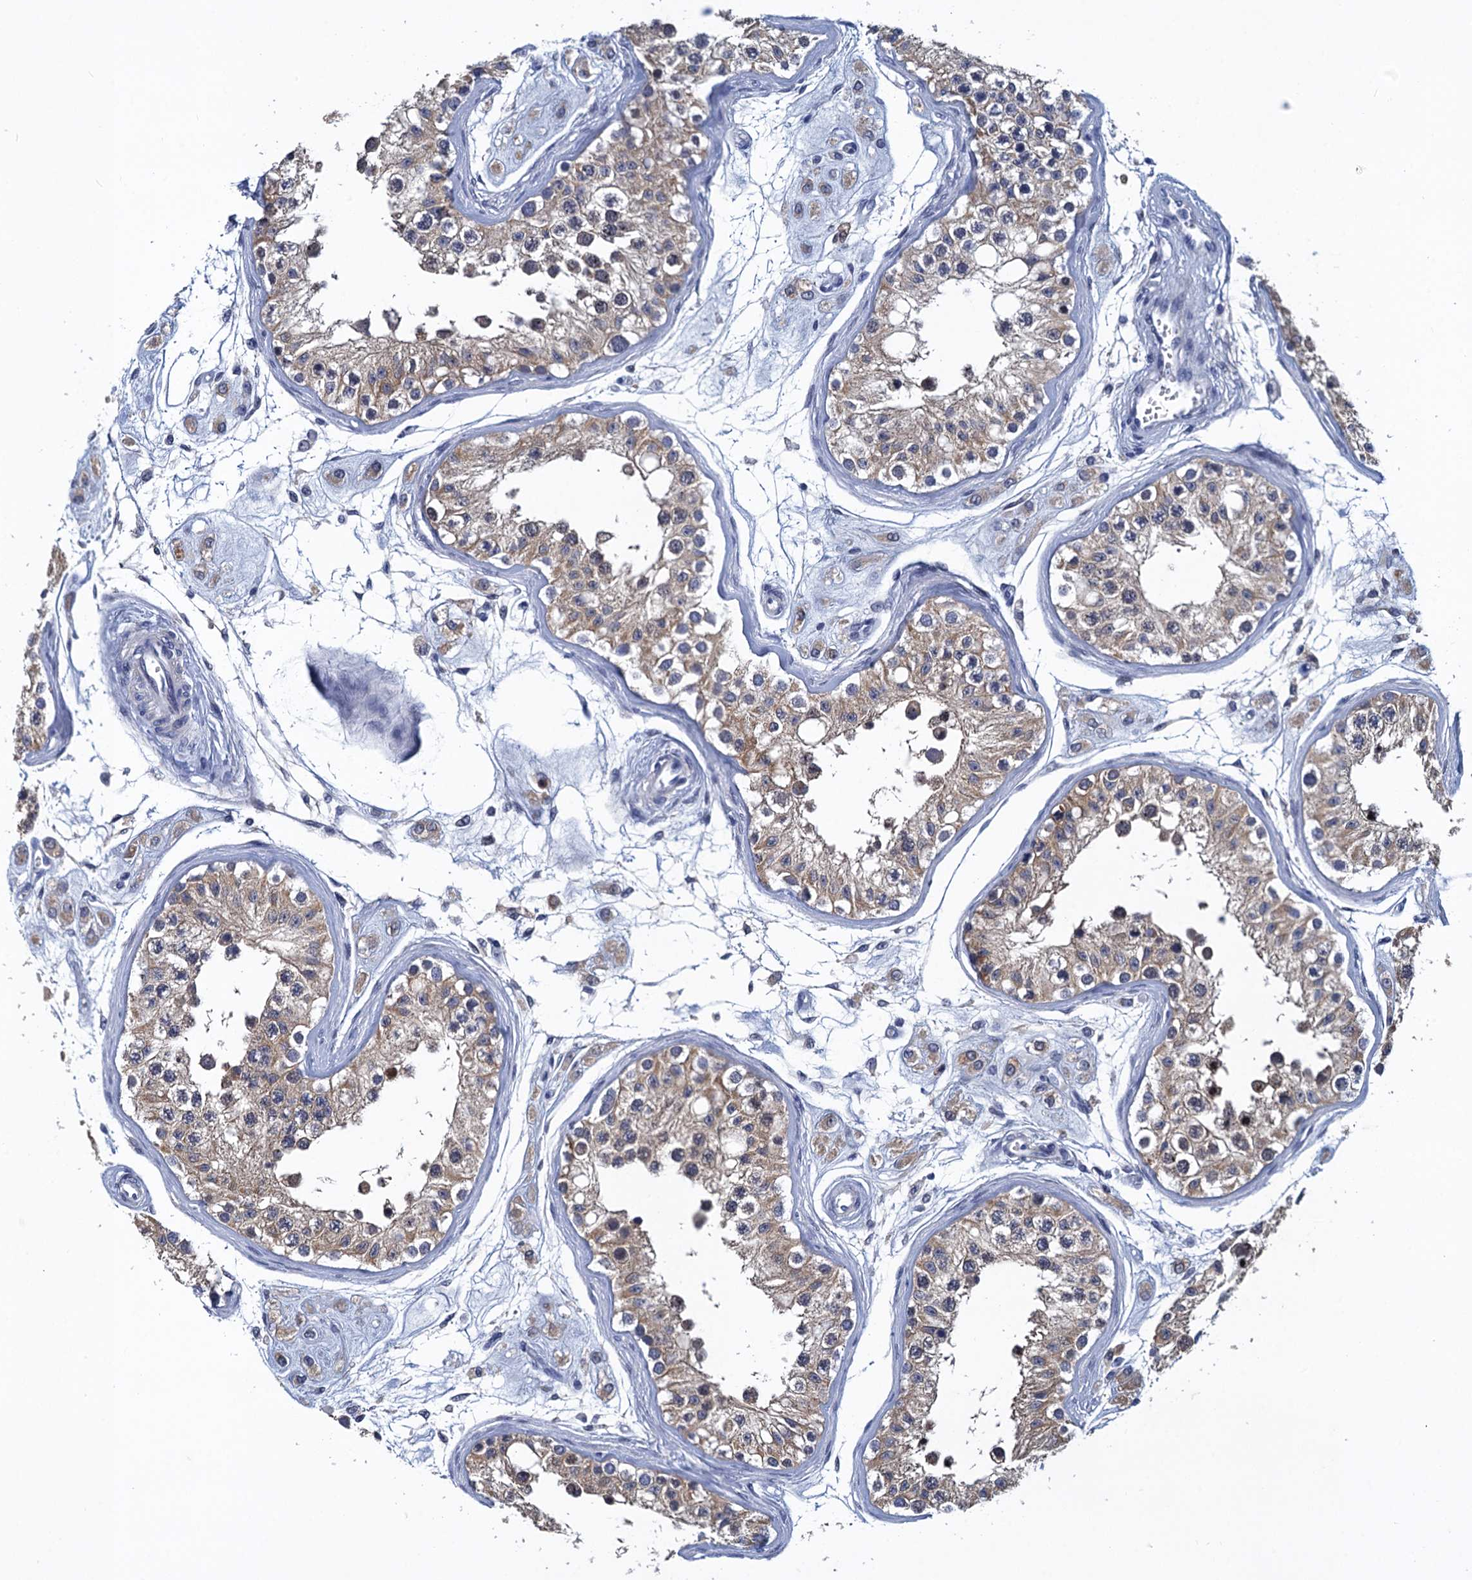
{"staining": {"intensity": "moderate", "quantity": "25%-75%", "location": "cytoplasmic/membranous"}, "tissue": "testis", "cell_type": "Cells in seminiferous ducts", "image_type": "normal", "snomed": [{"axis": "morphology", "description": "Normal tissue, NOS"}, {"axis": "morphology", "description": "Adenocarcinoma, metastatic, NOS"}, {"axis": "topography", "description": "Testis"}], "caption": "Testis stained with DAB (3,3'-diaminobenzidine) IHC shows medium levels of moderate cytoplasmic/membranous staining in about 25%-75% of cells in seminiferous ducts. Nuclei are stained in blue.", "gene": "GINS3", "patient": {"sex": "male", "age": 26}}